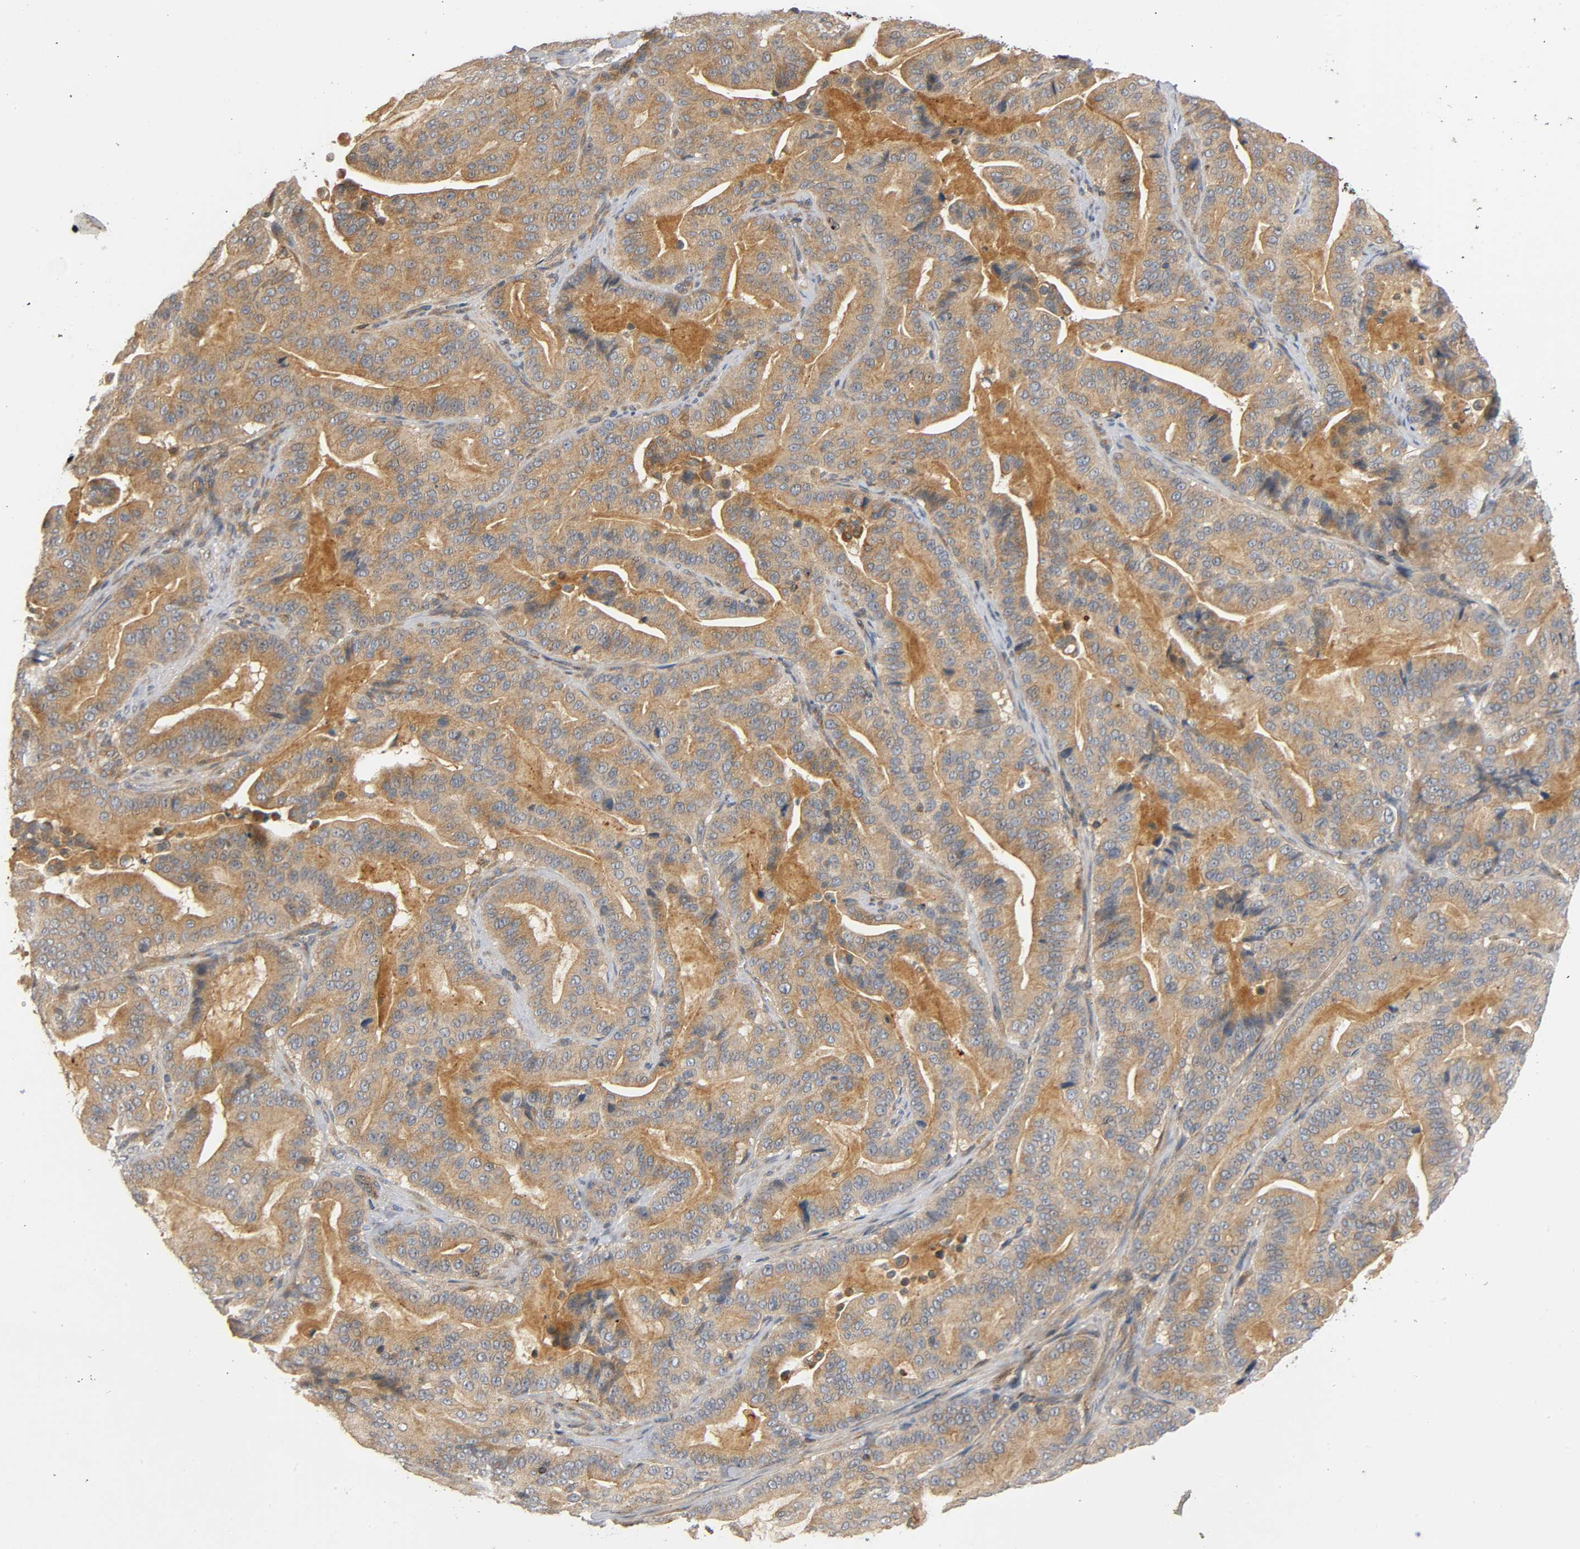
{"staining": {"intensity": "moderate", "quantity": ">75%", "location": "cytoplasmic/membranous"}, "tissue": "pancreatic cancer", "cell_type": "Tumor cells", "image_type": "cancer", "snomed": [{"axis": "morphology", "description": "Adenocarcinoma, NOS"}, {"axis": "topography", "description": "Pancreas"}], "caption": "Human pancreatic adenocarcinoma stained for a protein (brown) exhibits moderate cytoplasmic/membranous positive staining in approximately >75% of tumor cells.", "gene": "IKBKB", "patient": {"sex": "male", "age": 63}}